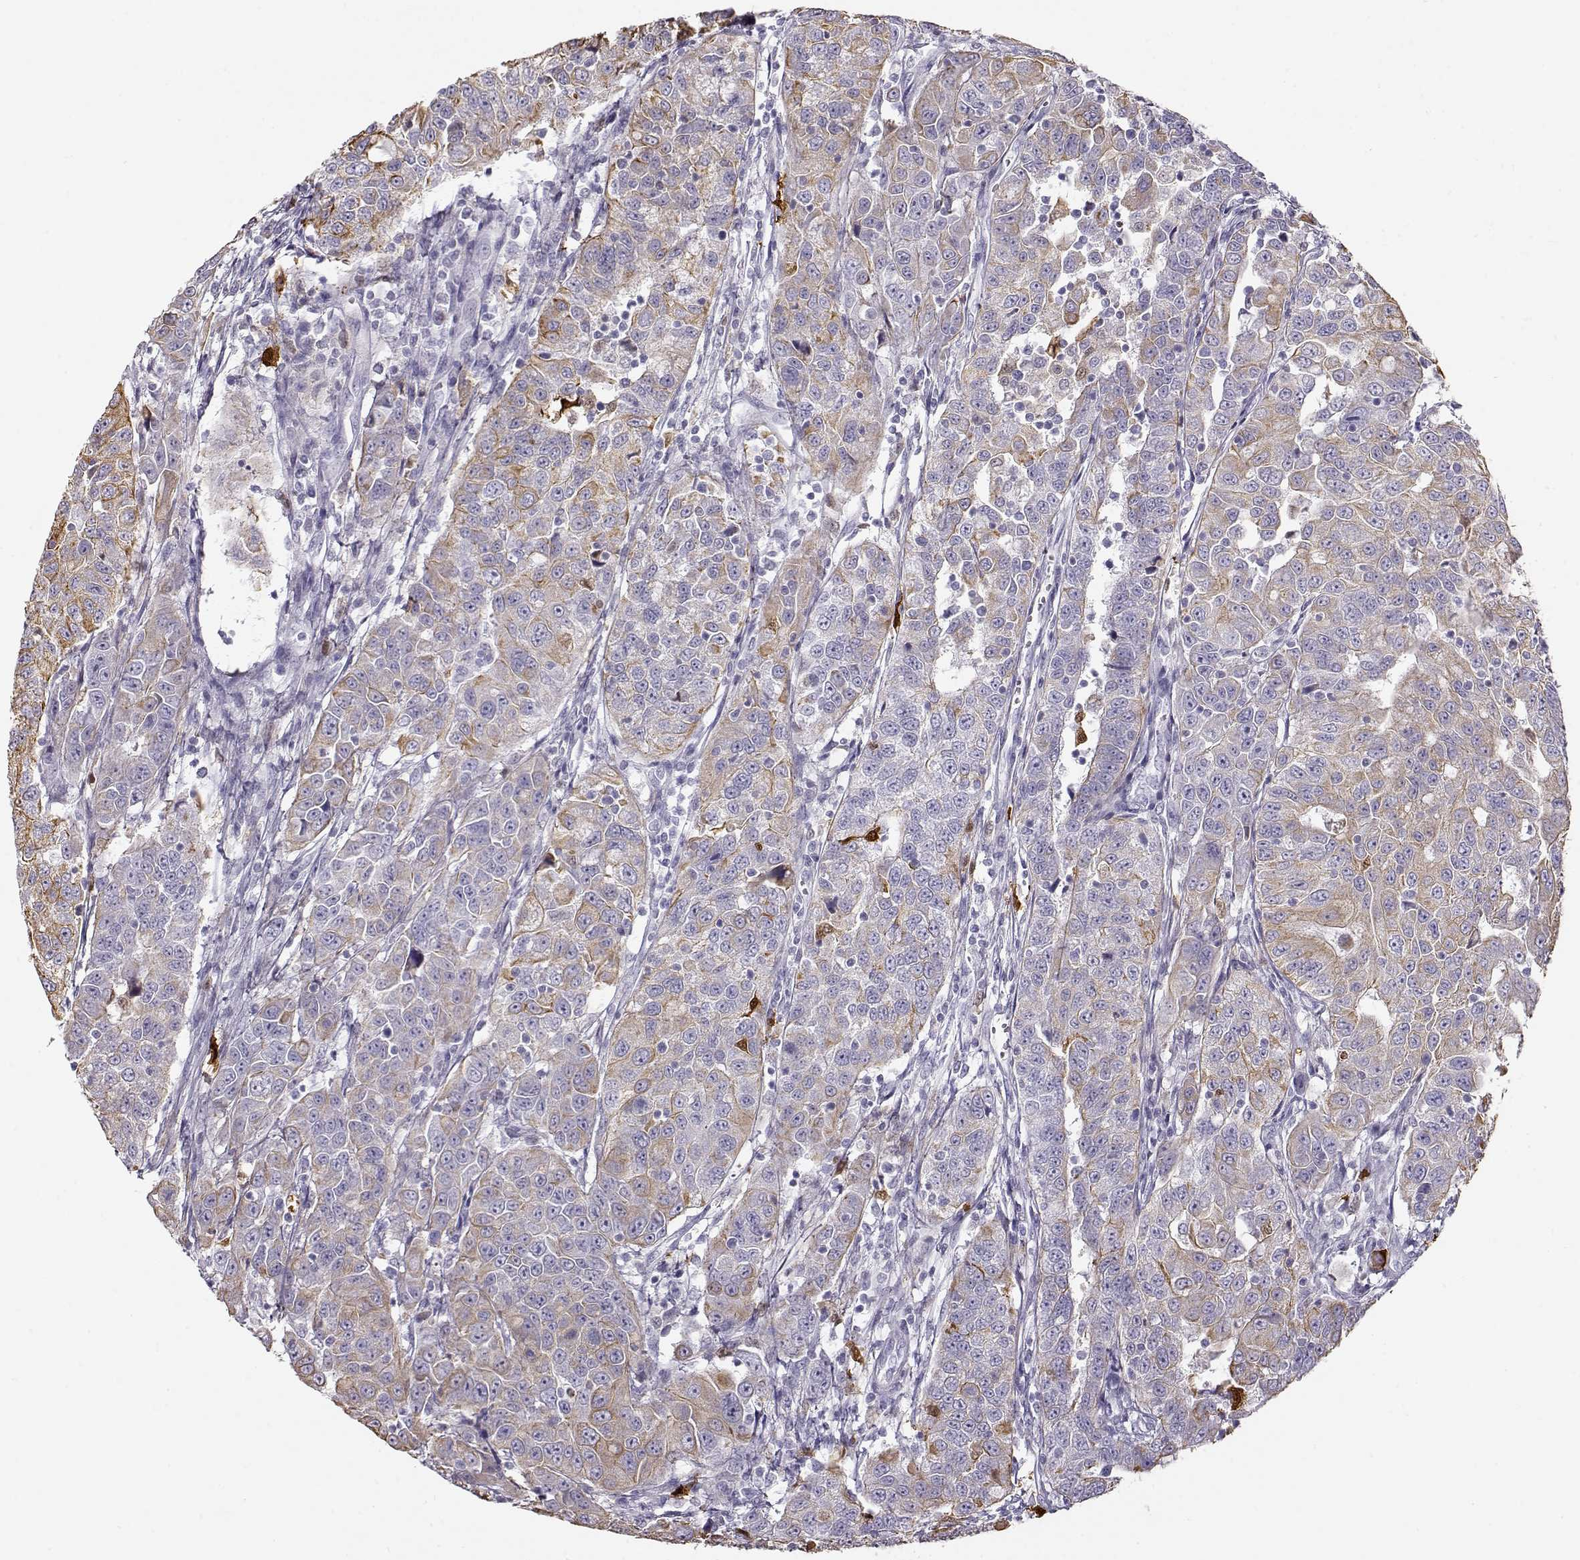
{"staining": {"intensity": "moderate", "quantity": "<25%", "location": "cytoplasmic/membranous"}, "tissue": "urothelial cancer", "cell_type": "Tumor cells", "image_type": "cancer", "snomed": [{"axis": "morphology", "description": "Urothelial carcinoma, NOS"}, {"axis": "morphology", "description": "Urothelial carcinoma, High grade"}, {"axis": "topography", "description": "Urinary bladder"}], "caption": "Human high-grade urothelial carcinoma stained with a protein marker shows moderate staining in tumor cells.", "gene": "S100B", "patient": {"sex": "female", "age": 73}}